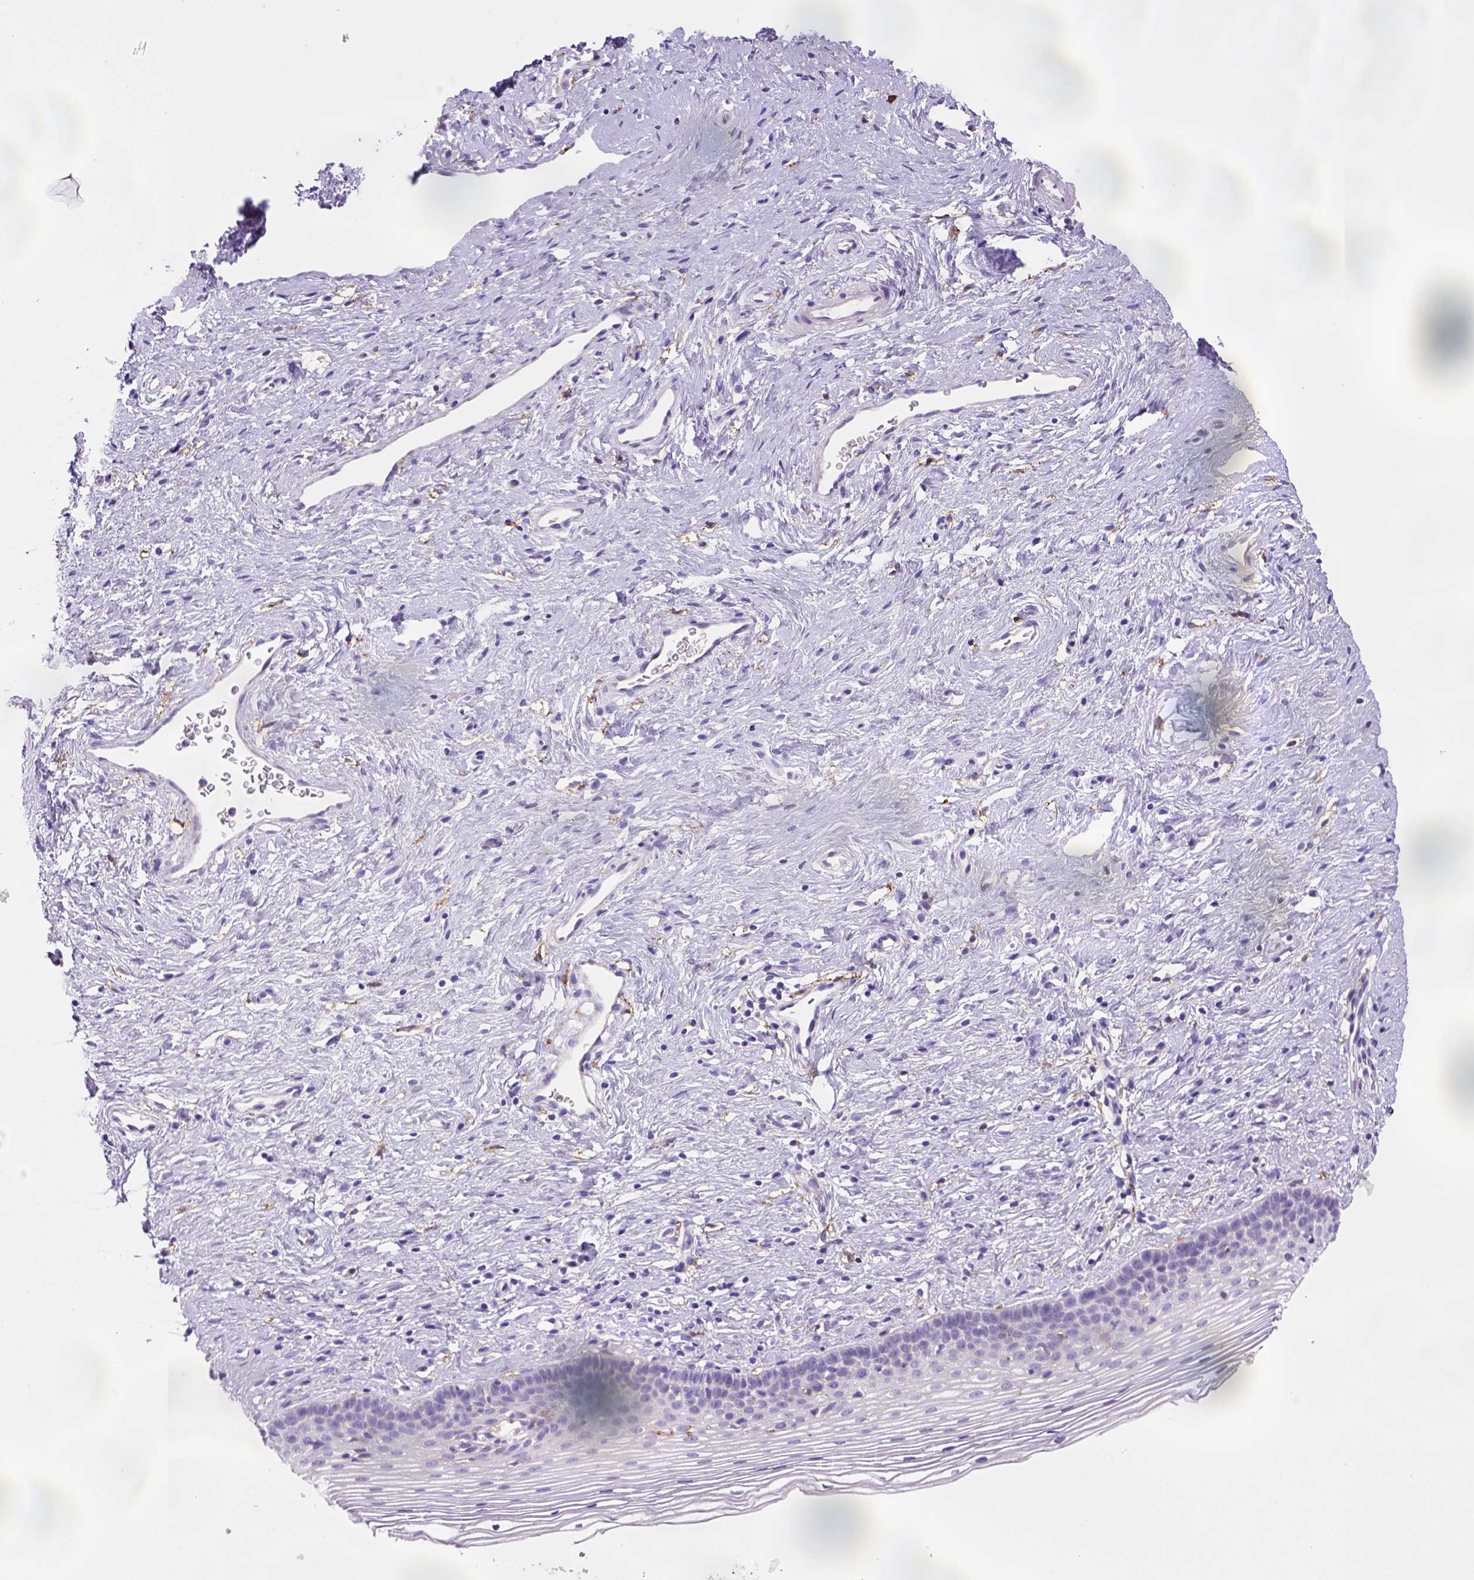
{"staining": {"intensity": "negative", "quantity": "none", "location": "none"}, "tissue": "cervix", "cell_type": "Glandular cells", "image_type": "normal", "snomed": [{"axis": "morphology", "description": "Normal tissue, NOS"}, {"axis": "topography", "description": "Cervix"}], "caption": "This is an immunohistochemistry (IHC) image of normal human cervix. There is no expression in glandular cells.", "gene": "CD14", "patient": {"sex": "female", "age": 39}}